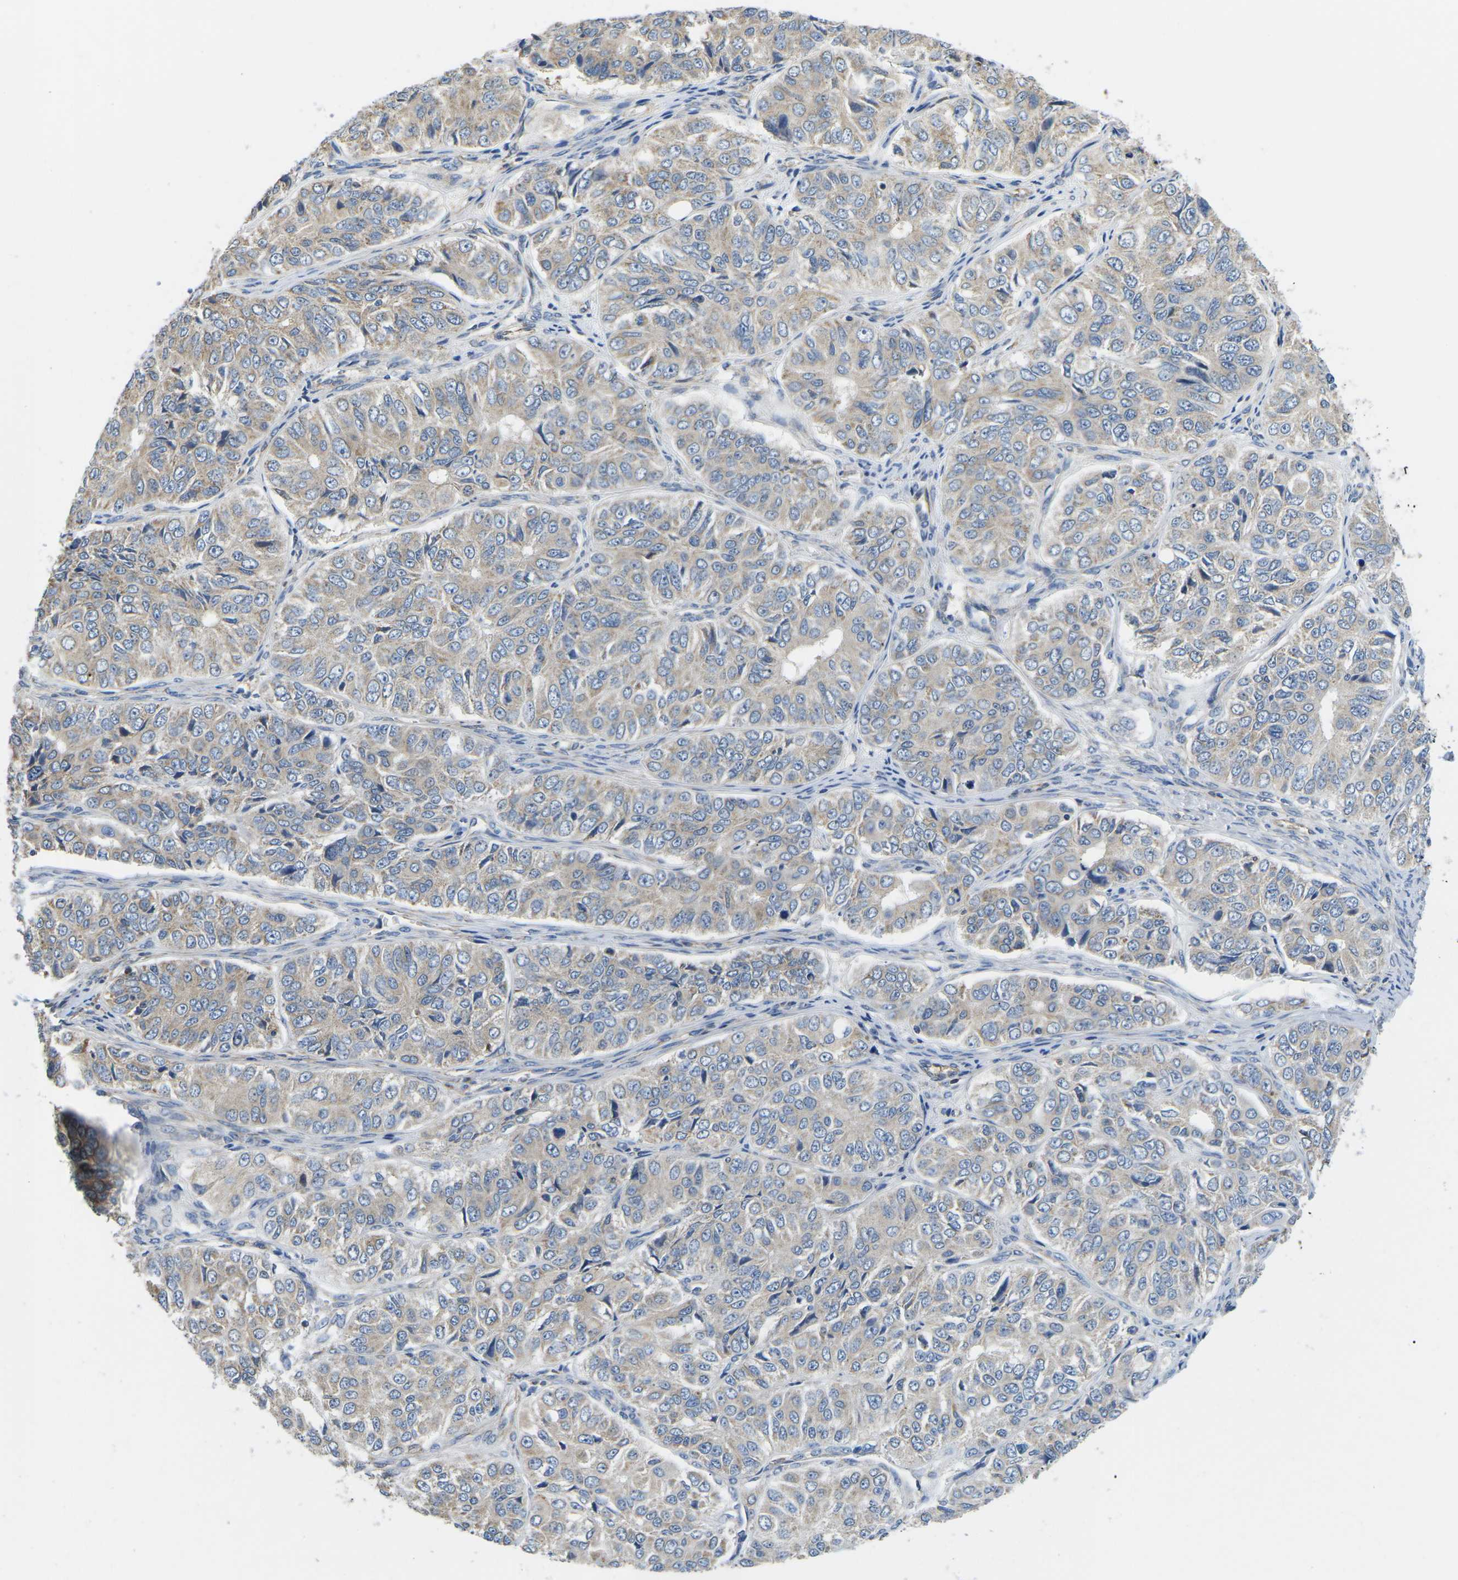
{"staining": {"intensity": "weak", "quantity": ">75%", "location": "cytoplasmic/membranous"}, "tissue": "ovarian cancer", "cell_type": "Tumor cells", "image_type": "cancer", "snomed": [{"axis": "morphology", "description": "Carcinoma, endometroid"}, {"axis": "topography", "description": "Ovary"}], "caption": "Immunohistochemical staining of ovarian endometroid carcinoma displays low levels of weak cytoplasmic/membranous protein positivity in approximately >75% of tumor cells.", "gene": "TMEFF2", "patient": {"sex": "female", "age": 51}}